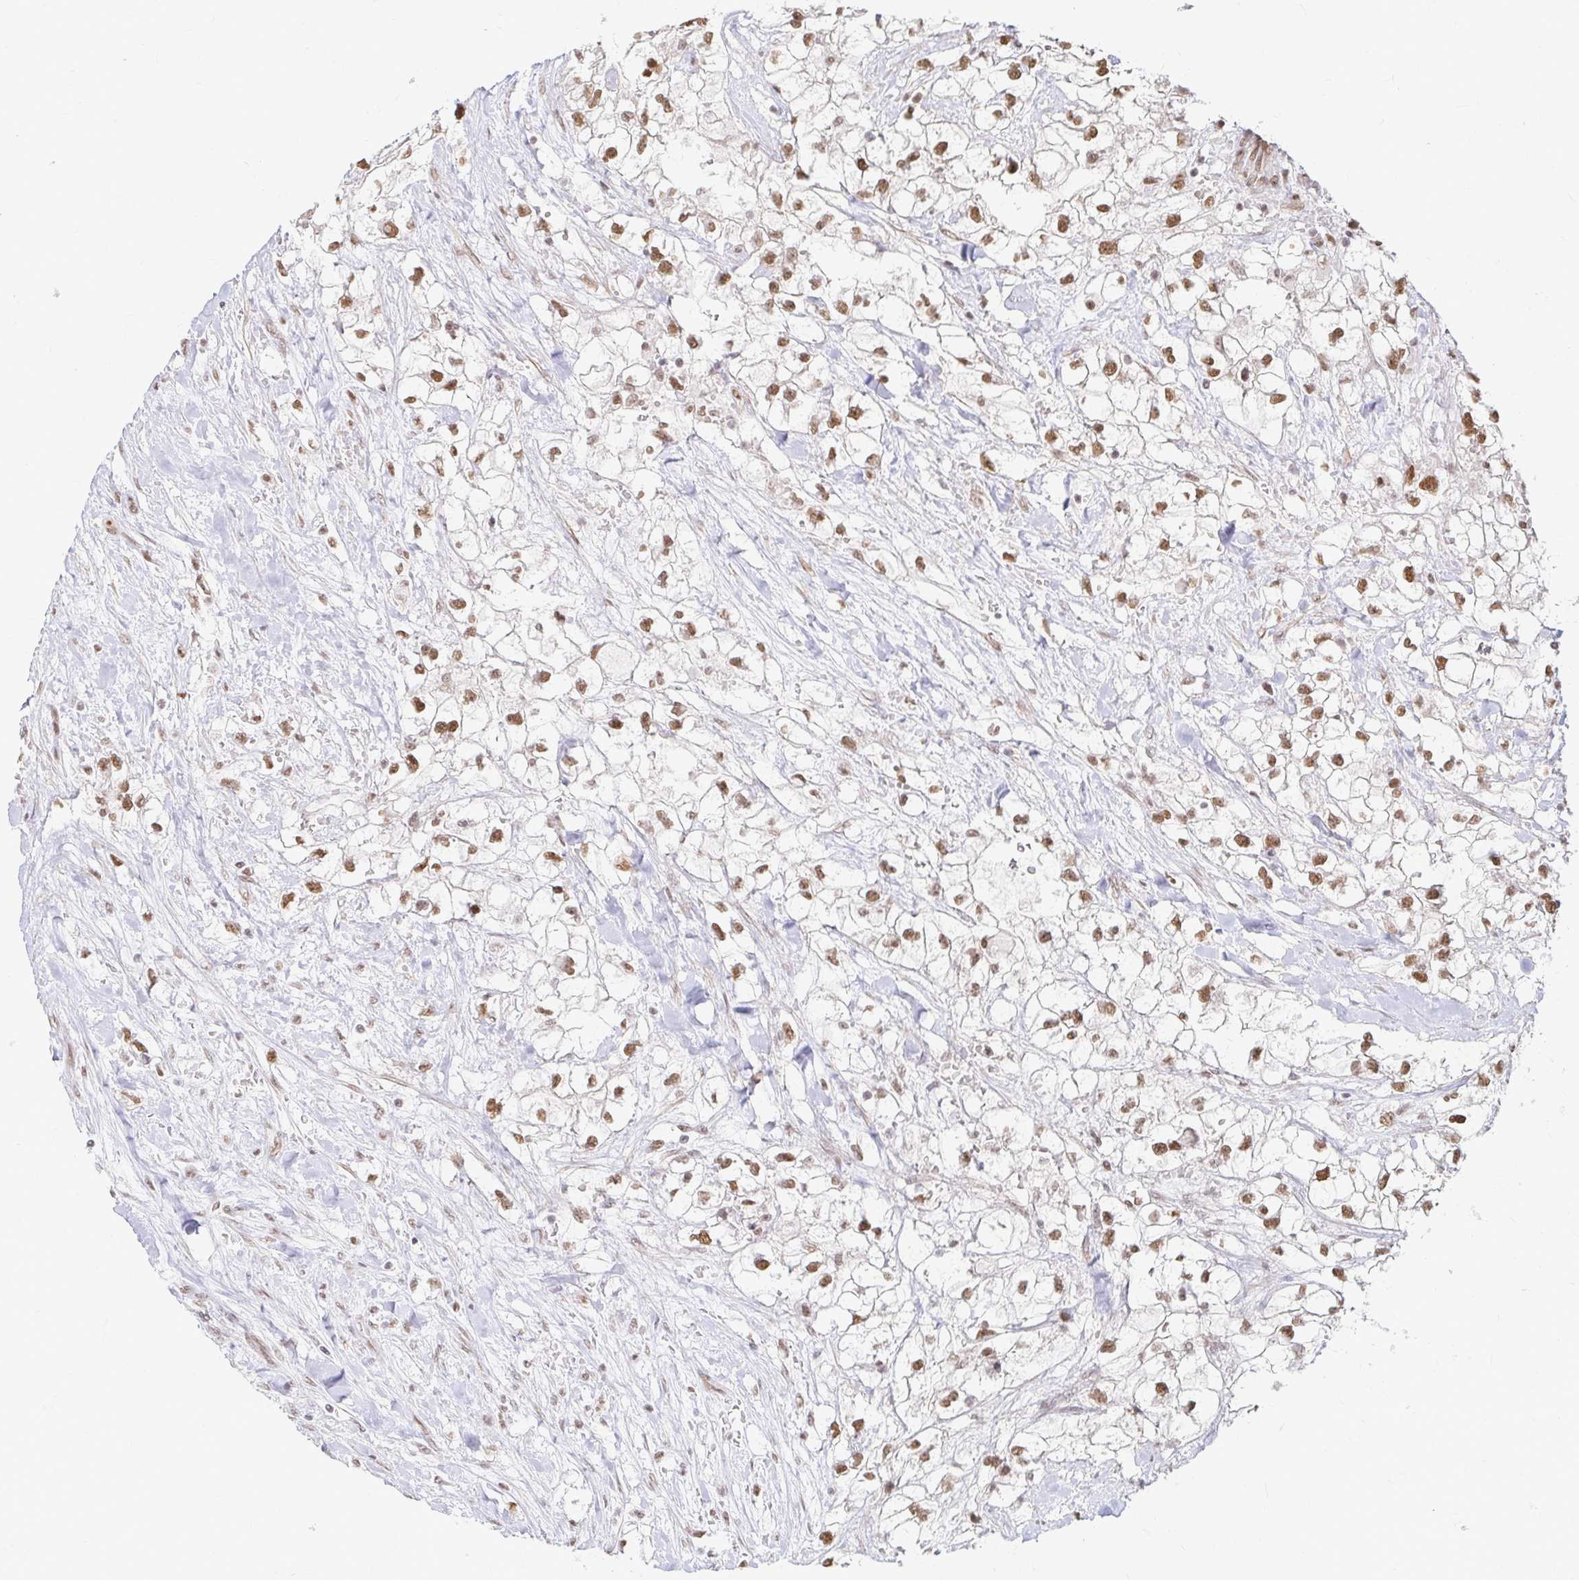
{"staining": {"intensity": "moderate", "quantity": ">75%", "location": "nuclear"}, "tissue": "renal cancer", "cell_type": "Tumor cells", "image_type": "cancer", "snomed": [{"axis": "morphology", "description": "Adenocarcinoma, NOS"}, {"axis": "topography", "description": "Kidney"}], "caption": "Immunohistochemical staining of renal cancer reveals moderate nuclear protein expression in about >75% of tumor cells. The staining was performed using DAB (3,3'-diaminobenzidine) to visualize the protein expression in brown, while the nuclei were stained in blue with hematoxylin (Magnification: 20x).", "gene": "HNRNPU", "patient": {"sex": "male", "age": 59}}